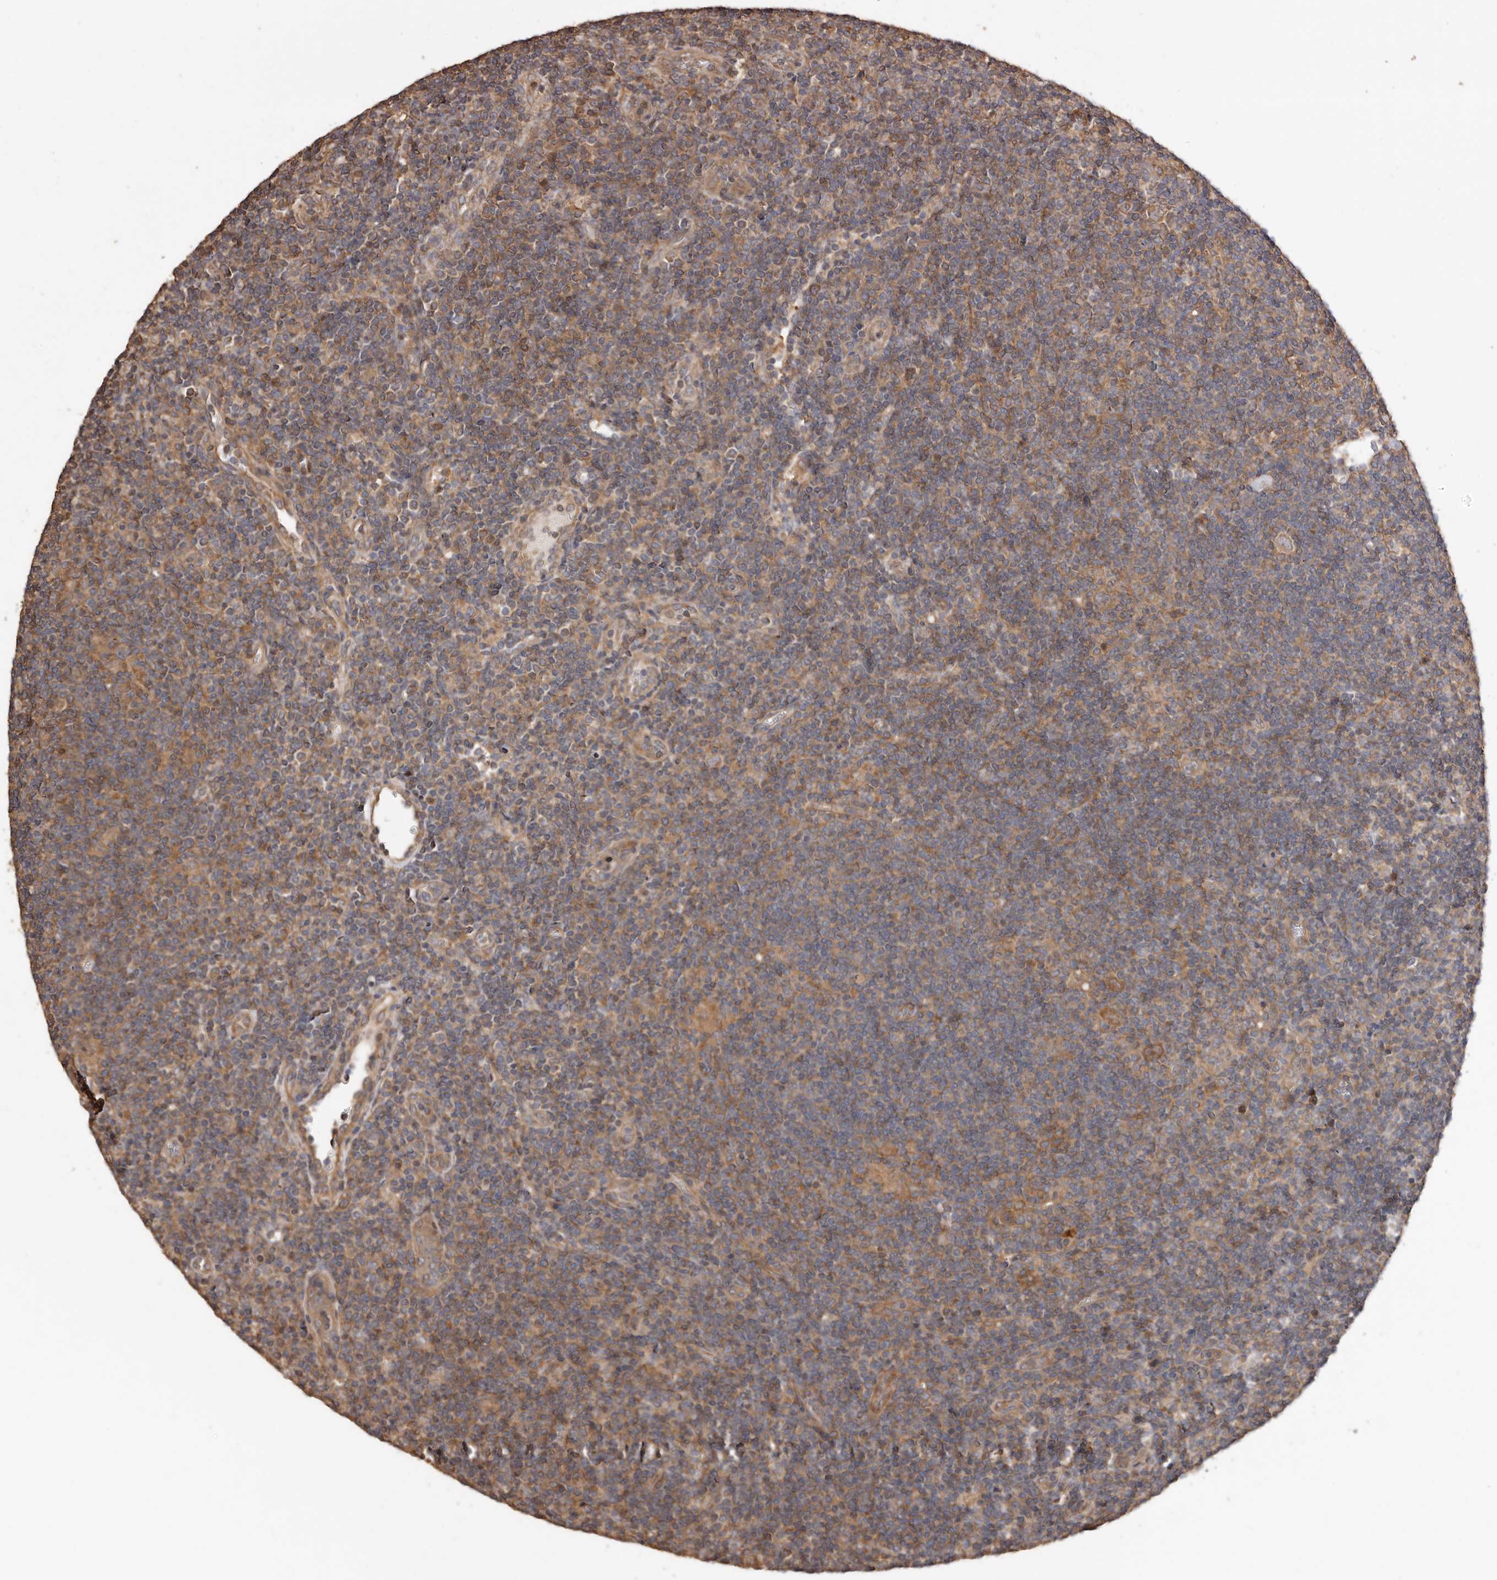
{"staining": {"intensity": "moderate", "quantity": ">75%", "location": "cytoplasmic/membranous"}, "tissue": "lymphoma", "cell_type": "Tumor cells", "image_type": "cancer", "snomed": [{"axis": "morphology", "description": "Hodgkin's disease, NOS"}, {"axis": "topography", "description": "Lymph node"}], "caption": "Lymphoma stained with DAB (3,3'-diaminobenzidine) IHC reveals medium levels of moderate cytoplasmic/membranous positivity in approximately >75% of tumor cells. (DAB (3,3'-diaminobenzidine) = brown stain, brightfield microscopy at high magnification).", "gene": "COQ8B", "patient": {"sex": "female", "age": 57}}